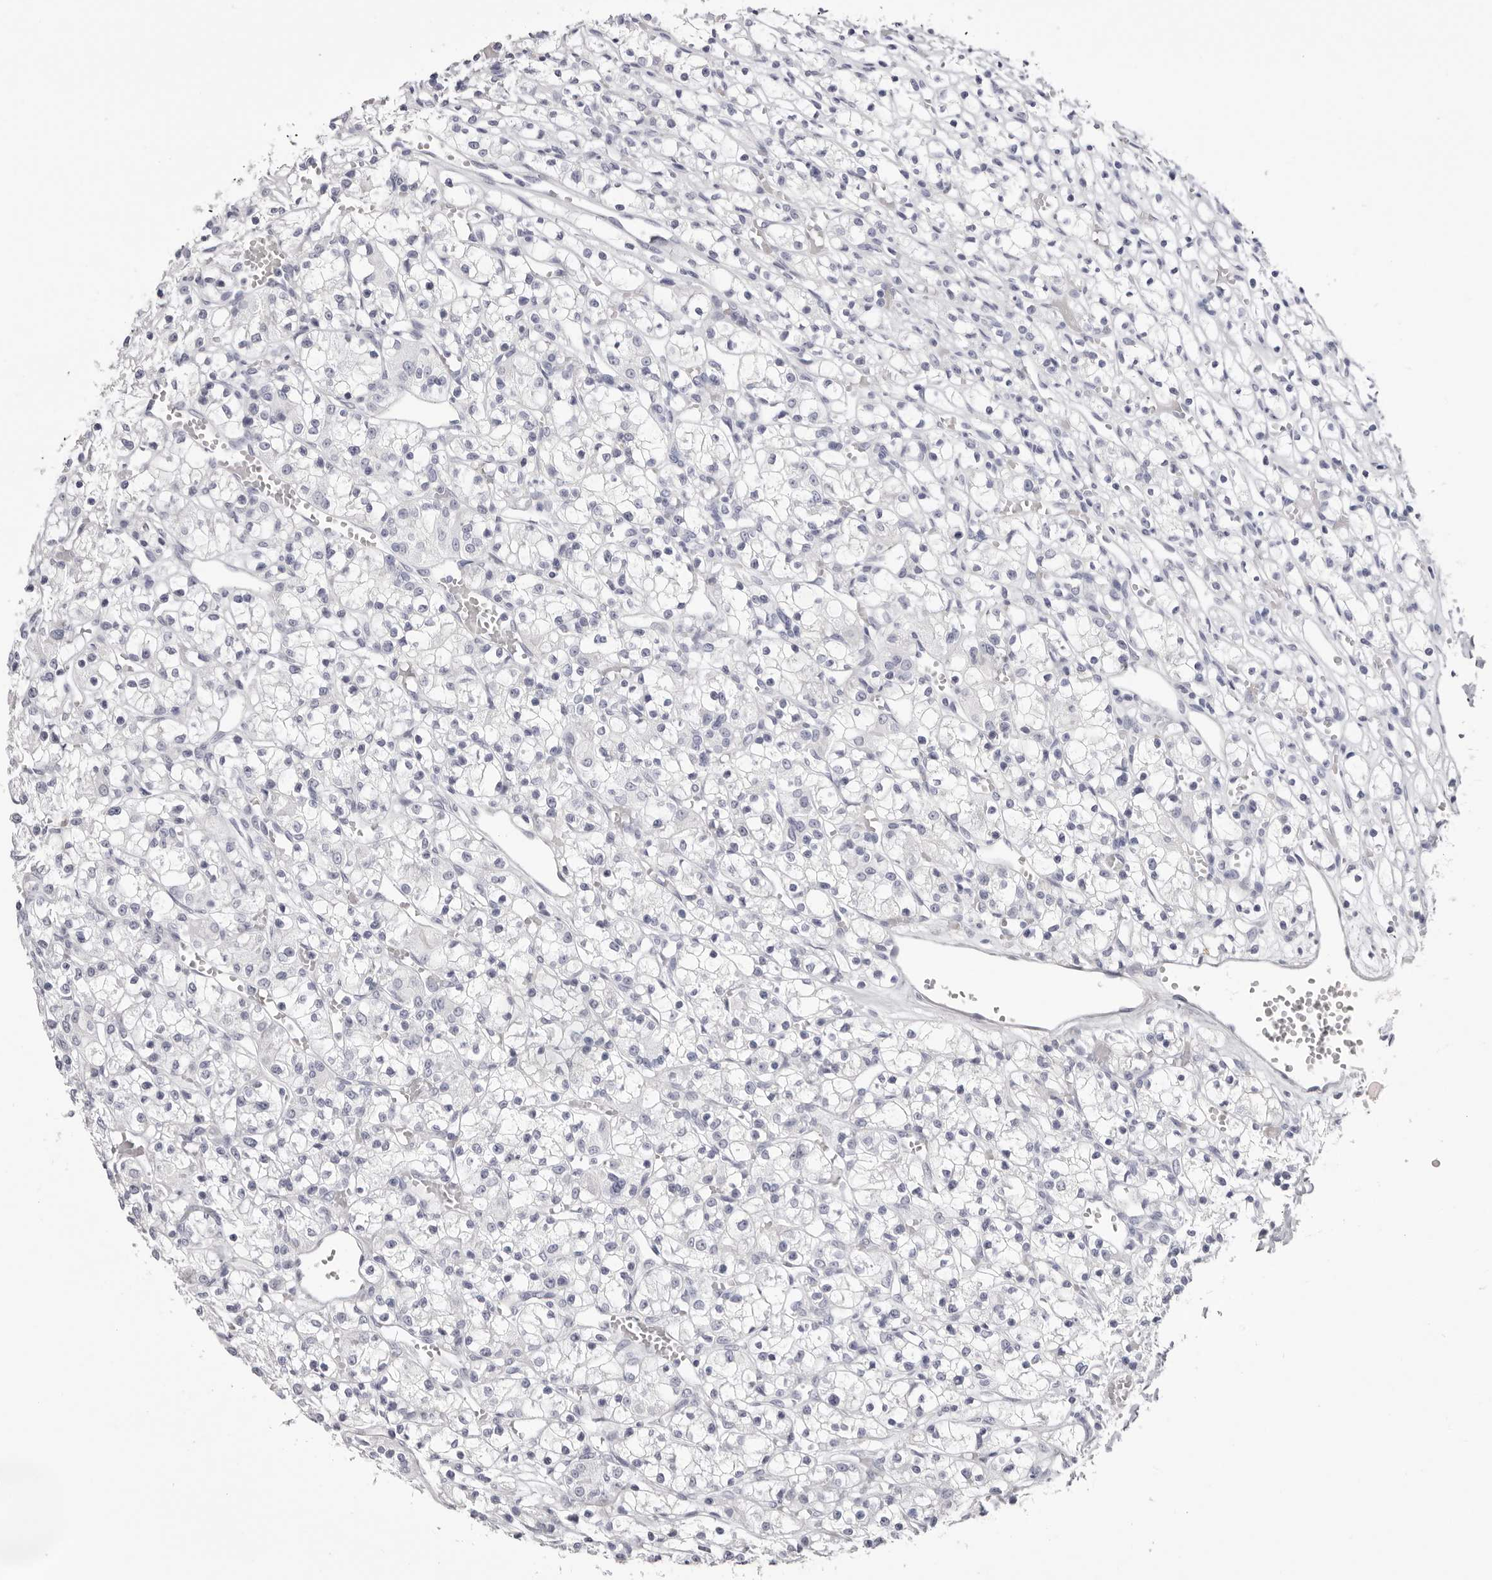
{"staining": {"intensity": "negative", "quantity": "none", "location": "none"}, "tissue": "renal cancer", "cell_type": "Tumor cells", "image_type": "cancer", "snomed": [{"axis": "morphology", "description": "Adenocarcinoma, NOS"}, {"axis": "topography", "description": "Kidney"}], "caption": "Tumor cells are negative for protein expression in human renal adenocarcinoma.", "gene": "LPO", "patient": {"sex": "female", "age": 59}}